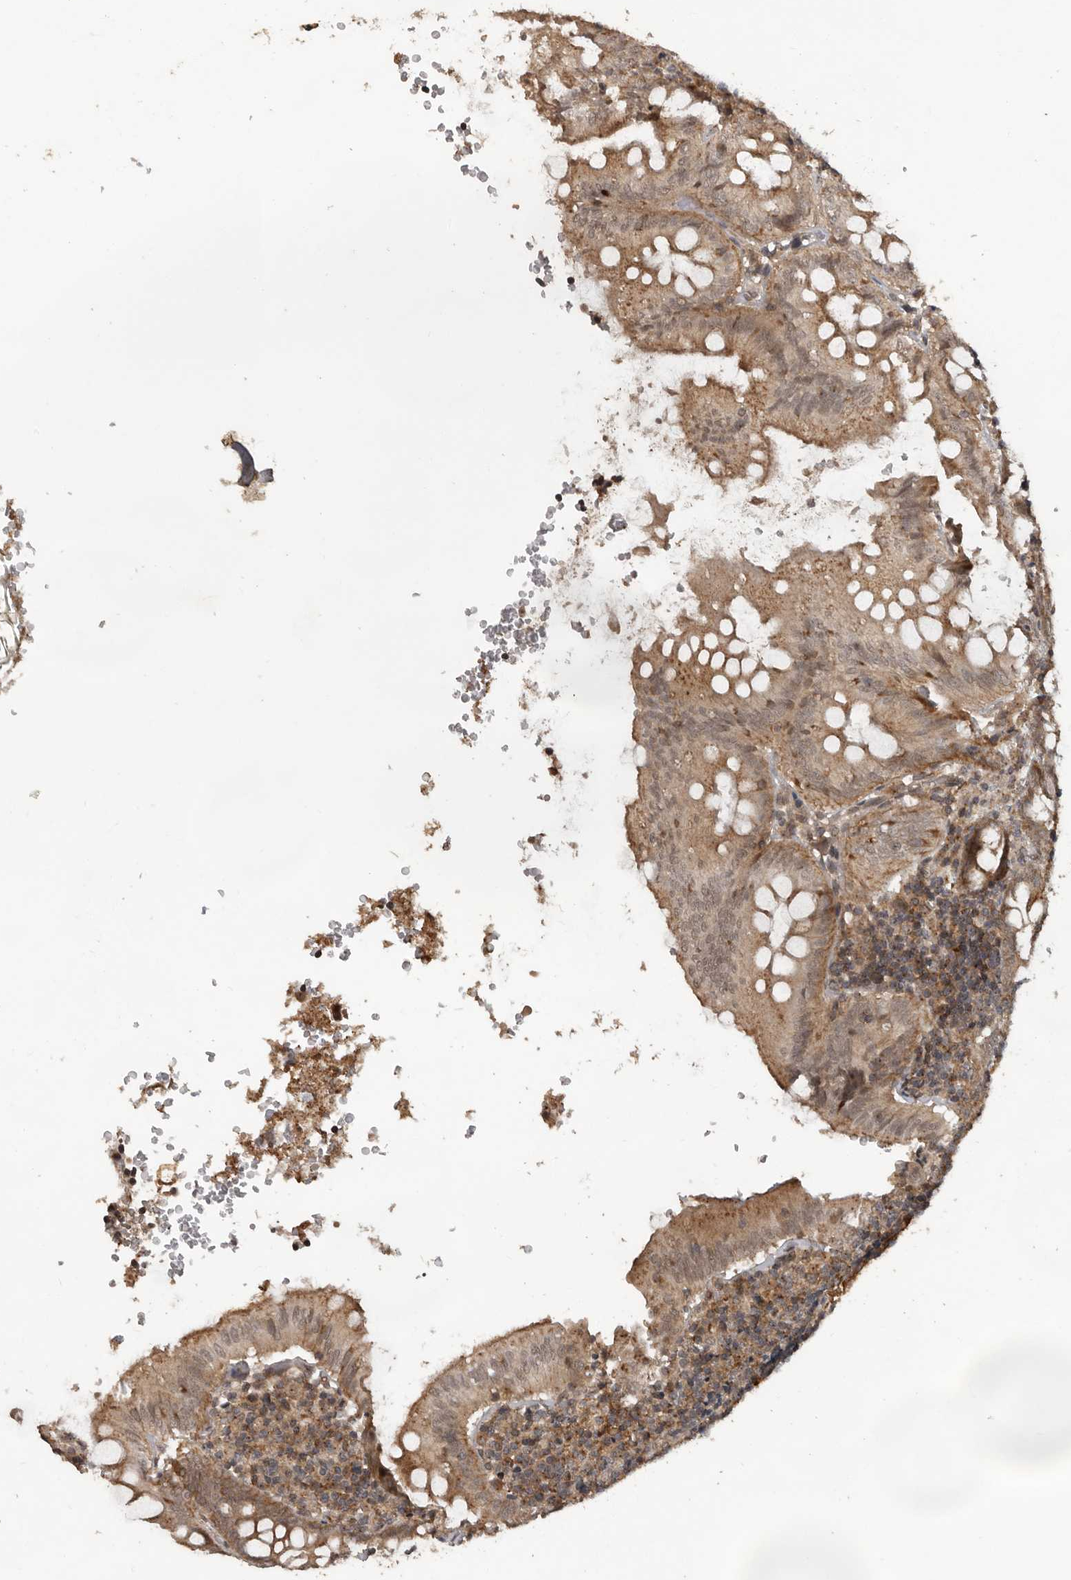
{"staining": {"intensity": "moderate", "quantity": ">75%", "location": "cytoplasmic/membranous"}, "tissue": "appendix", "cell_type": "Glandular cells", "image_type": "normal", "snomed": [{"axis": "morphology", "description": "Normal tissue, NOS"}, {"axis": "topography", "description": "Appendix"}], "caption": "Brown immunohistochemical staining in unremarkable appendix exhibits moderate cytoplasmic/membranous expression in about >75% of glandular cells. The staining is performed using DAB (3,3'-diaminobenzidine) brown chromogen to label protein expression. The nuclei are counter-stained blue using hematoxylin.", "gene": "CEP350", "patient": {"sex": "male", "age": 8}}